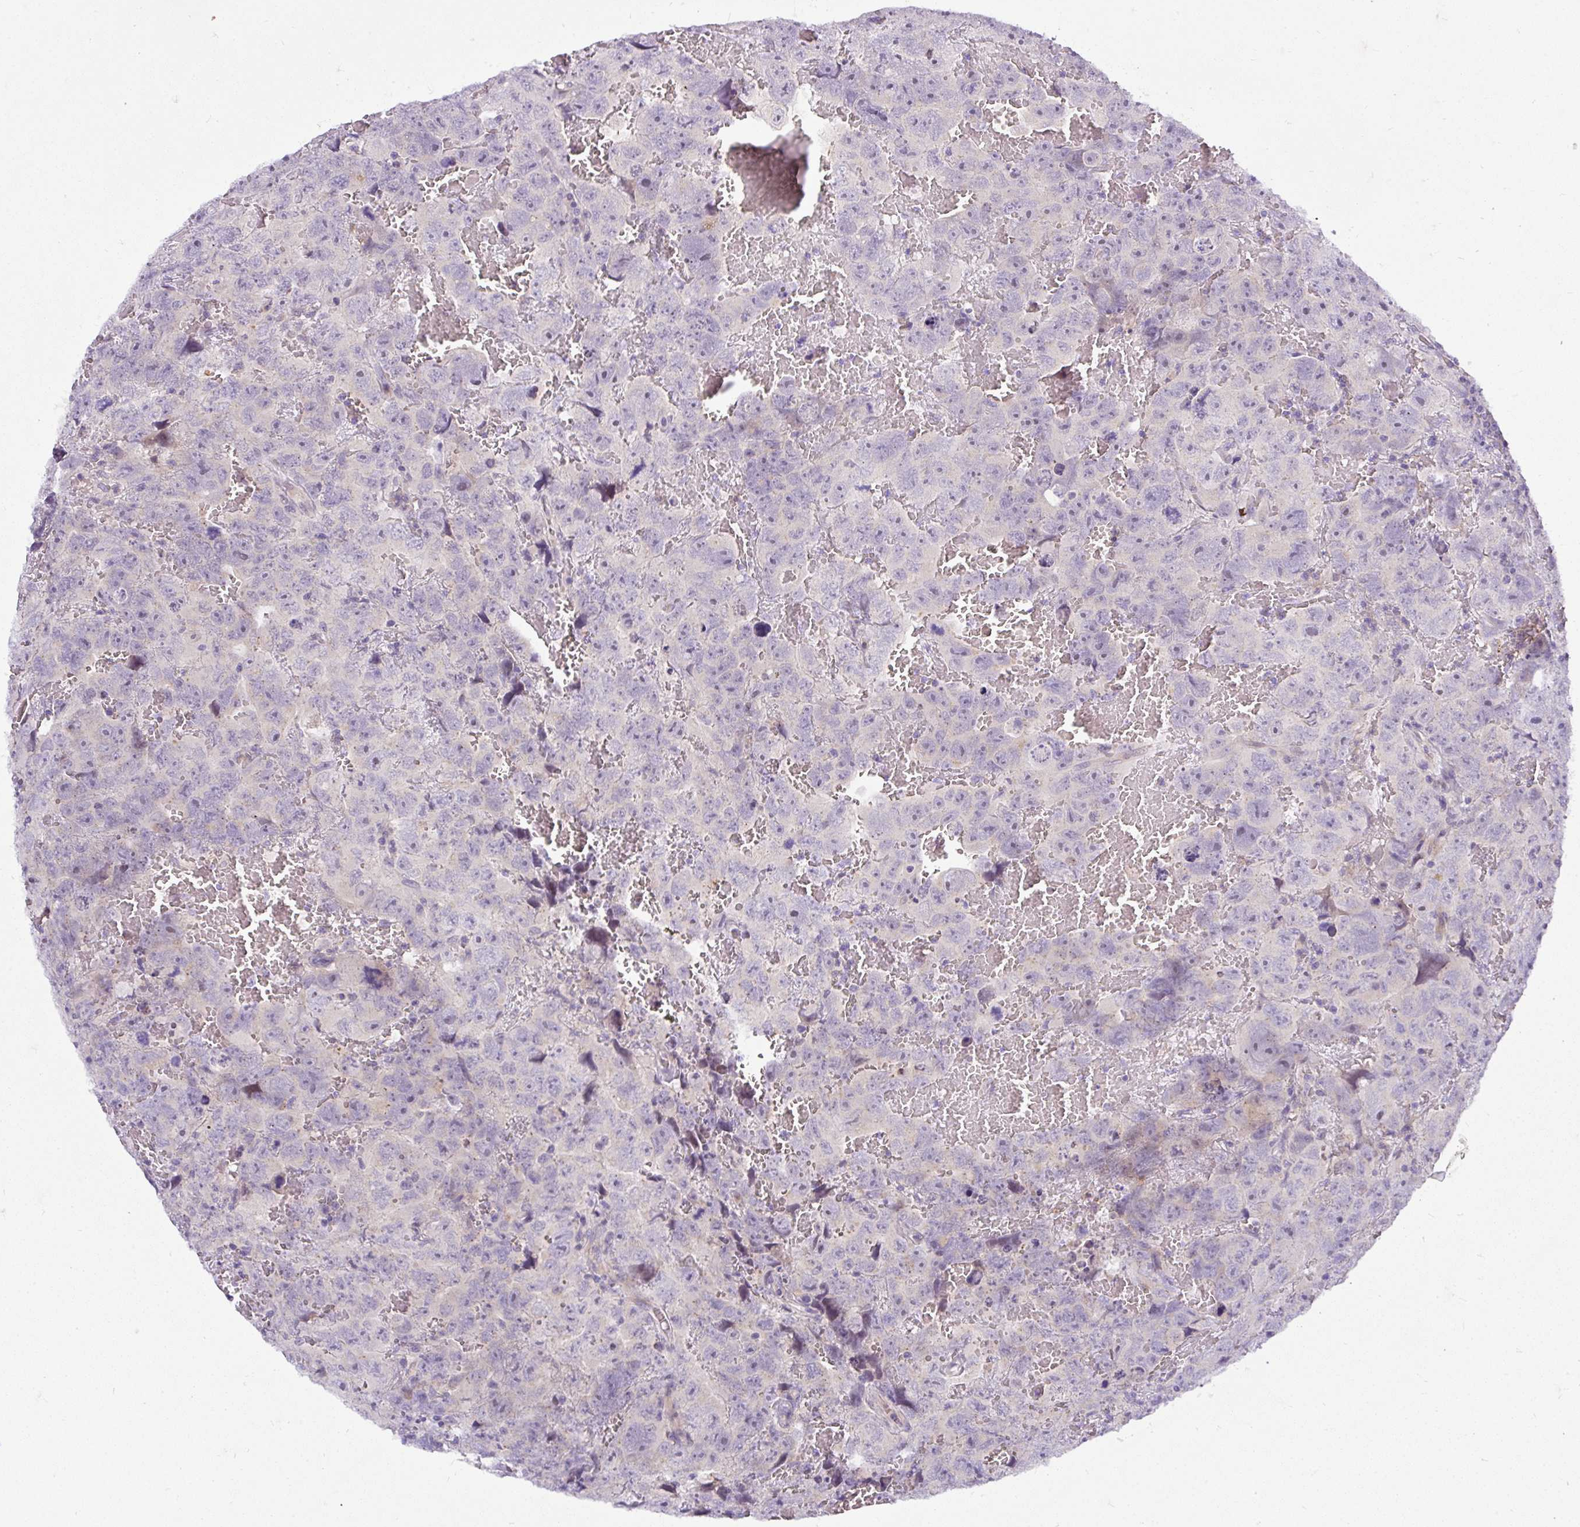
{"staining": {"intensity": "negative", "quantity": "none", "location": "none"}, "tissue": "testis cancer", "cell_type": "Tumor cells", "image_type": "cancer", "snomed": [{"axis": "morphology", "description": "Carcinoma, Embryonal, NOS"}, {"axis": "topography", "description": "Testis"}], "caption": "IHC image of neoplastic tissue: human testis embryonal carcinoma stained with DAB (3,3'-diaminobenzidine) reveals no significant protein staining in tumor cells.", "gene": "DEPDC5", "patient": {"sex": "male", "age": 45}}